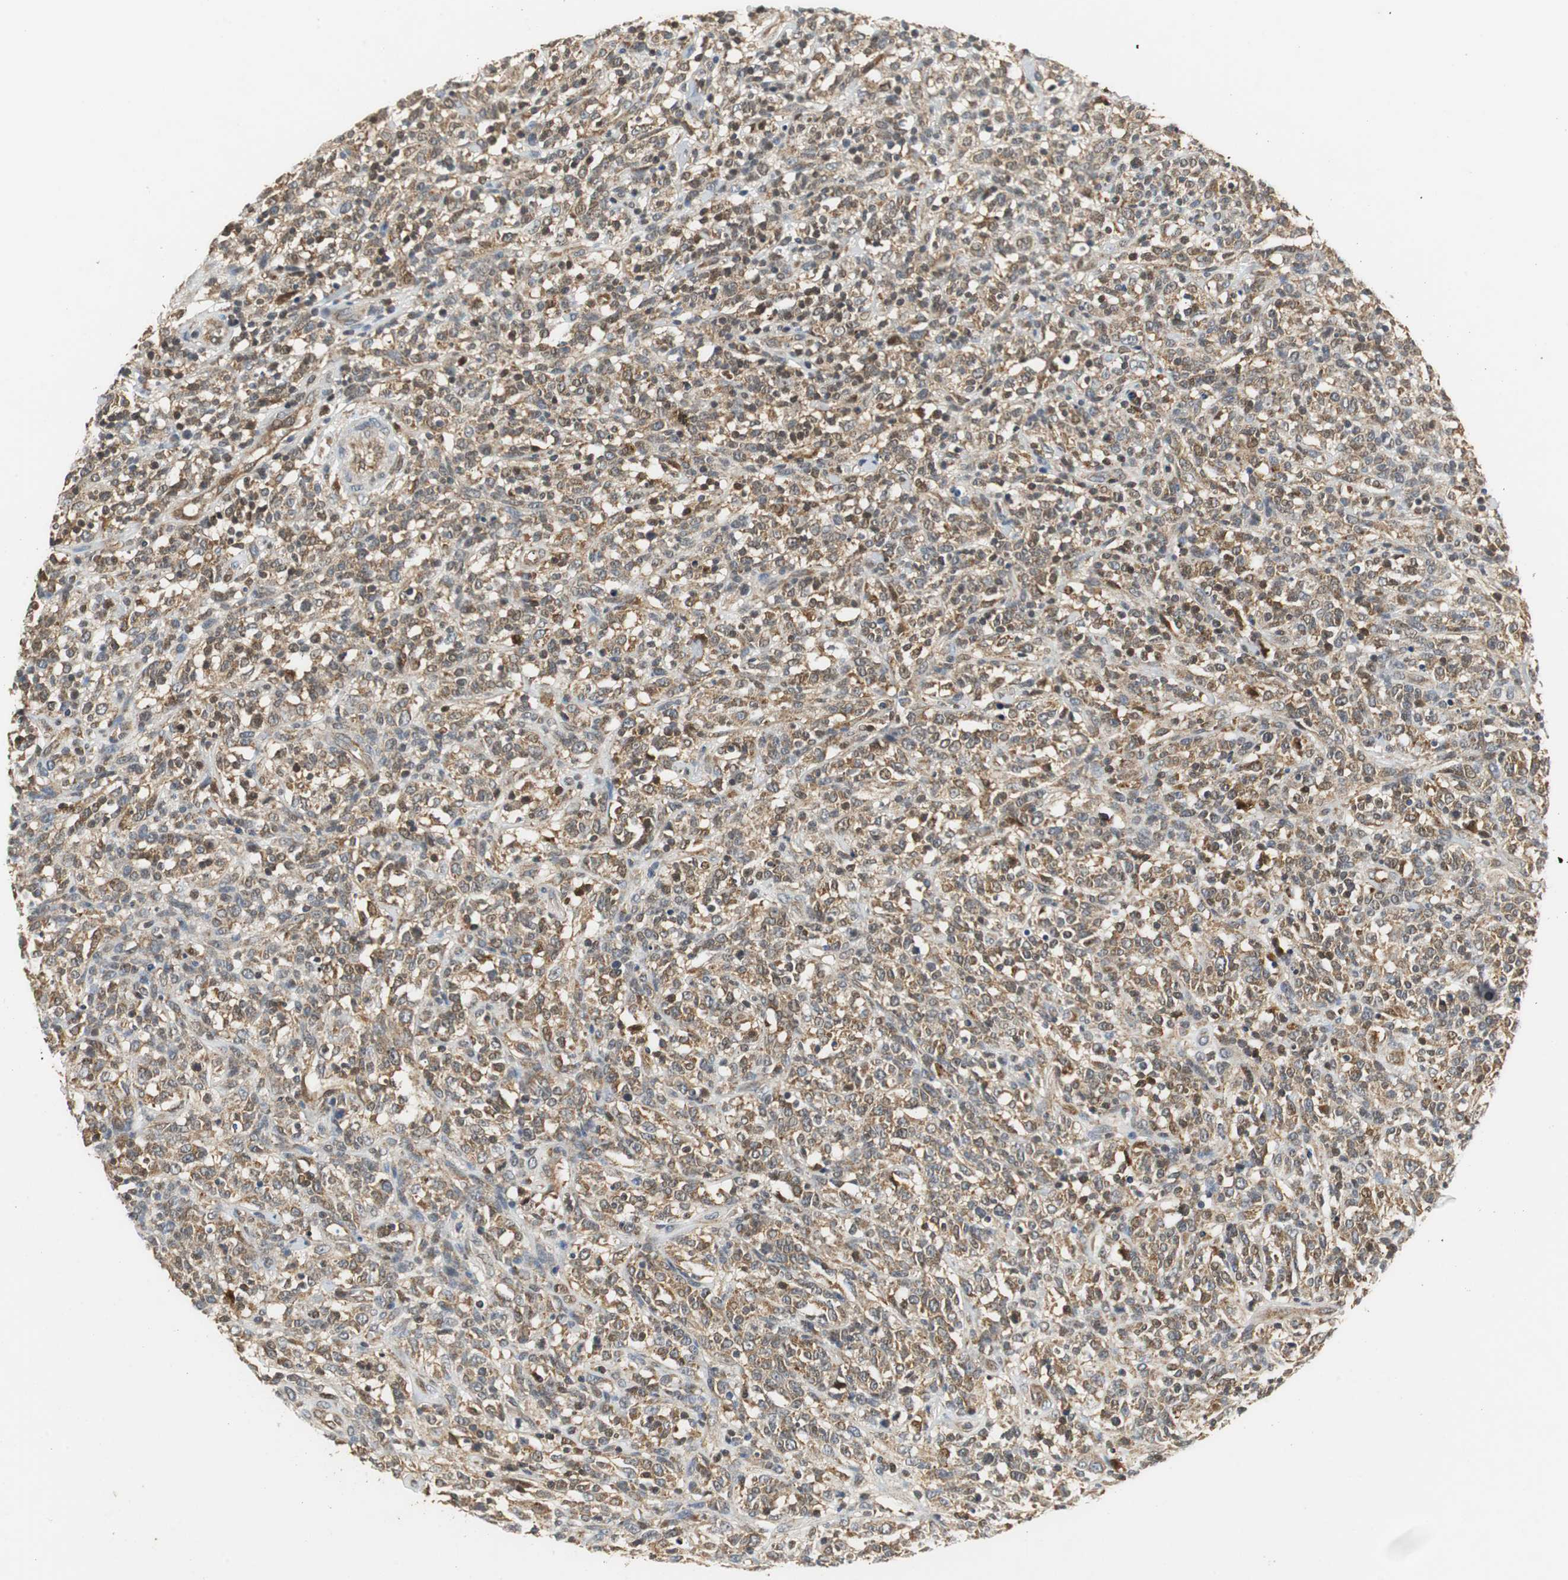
{"staining": {"intensity": "moderate", "quantity": ">75%", "location": "cytoplasmic/membranous"}, "tissue": "lymphoma", "cell_type": "Tumor cells", "image_type": "cancer", "snomed": [{"axis": "morphology", "description": "Malignant lymphoma, non-Hodgkin's type, High grade"}, {"axis": "topography", "description": "Lymph node"}], "caption": "Brown immunohistochemical staining in lymphoma reveals moderate cytoplasmic/membranous staining in about >75% of tumor cells. The staining is performed using DAB brown chromogen to label protein expression. The nuclei are counter-stained blue using hematoxylin.", "gene": "GSDMD", "patient": {"sex": "female", "age": 73}}